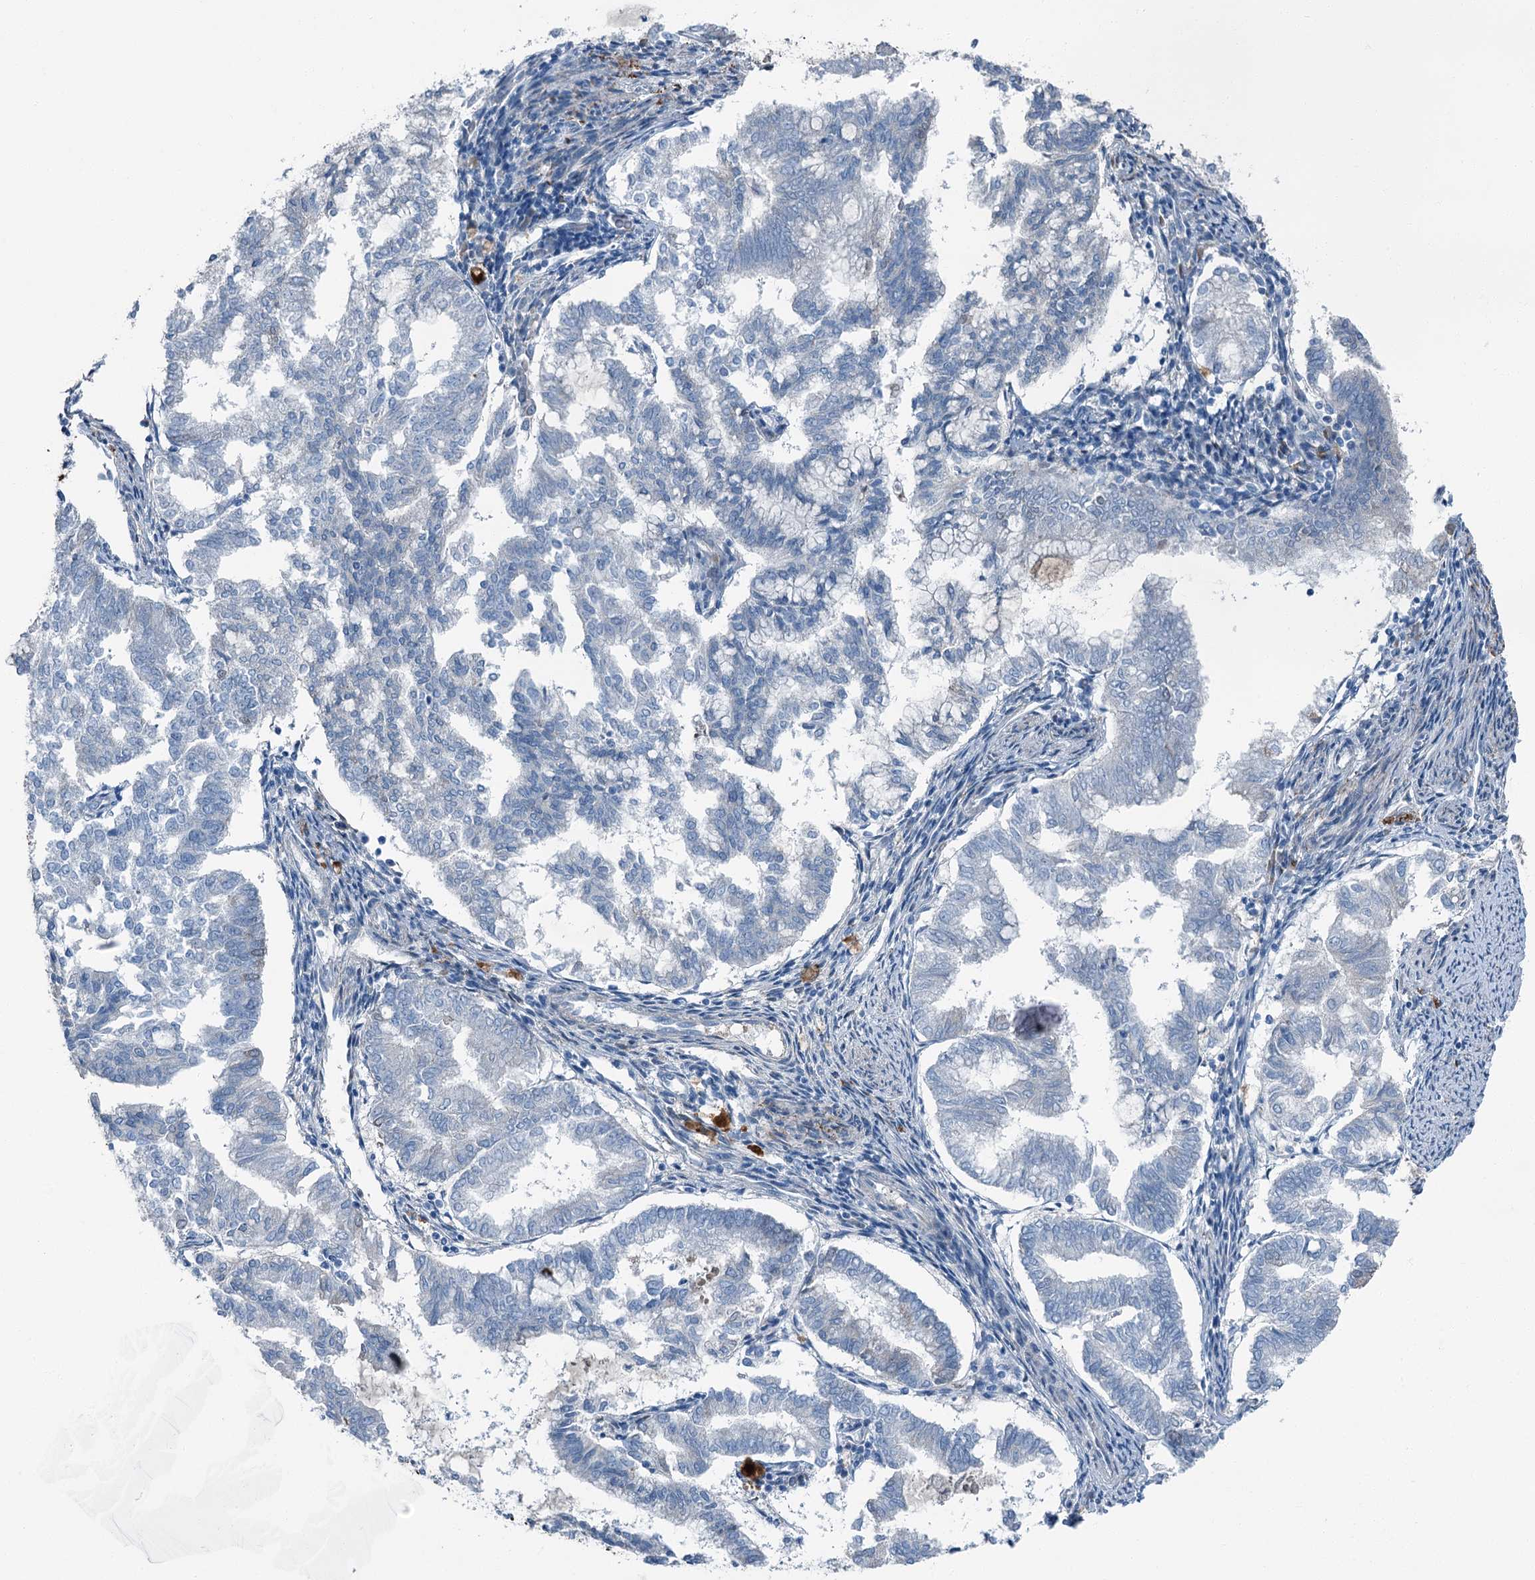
{"staining": {"intensity": "negative", "quantity": "none", "location": "none"}, "tissue": "endometrial cancer", "cell_type": "Tumor cells", "image_type": "cancer", "snomed": [{"axis": "morphology", "description": "Adenocarcinoma, NOS"}, {"axis": "topography", "description": "Endometrium"}], "caption": "IHC of human endometrial adenocarcinoma reveals no staining in tumor cells.", "gene": "AXL", "patient": {"sex": "female", "age": 79}}